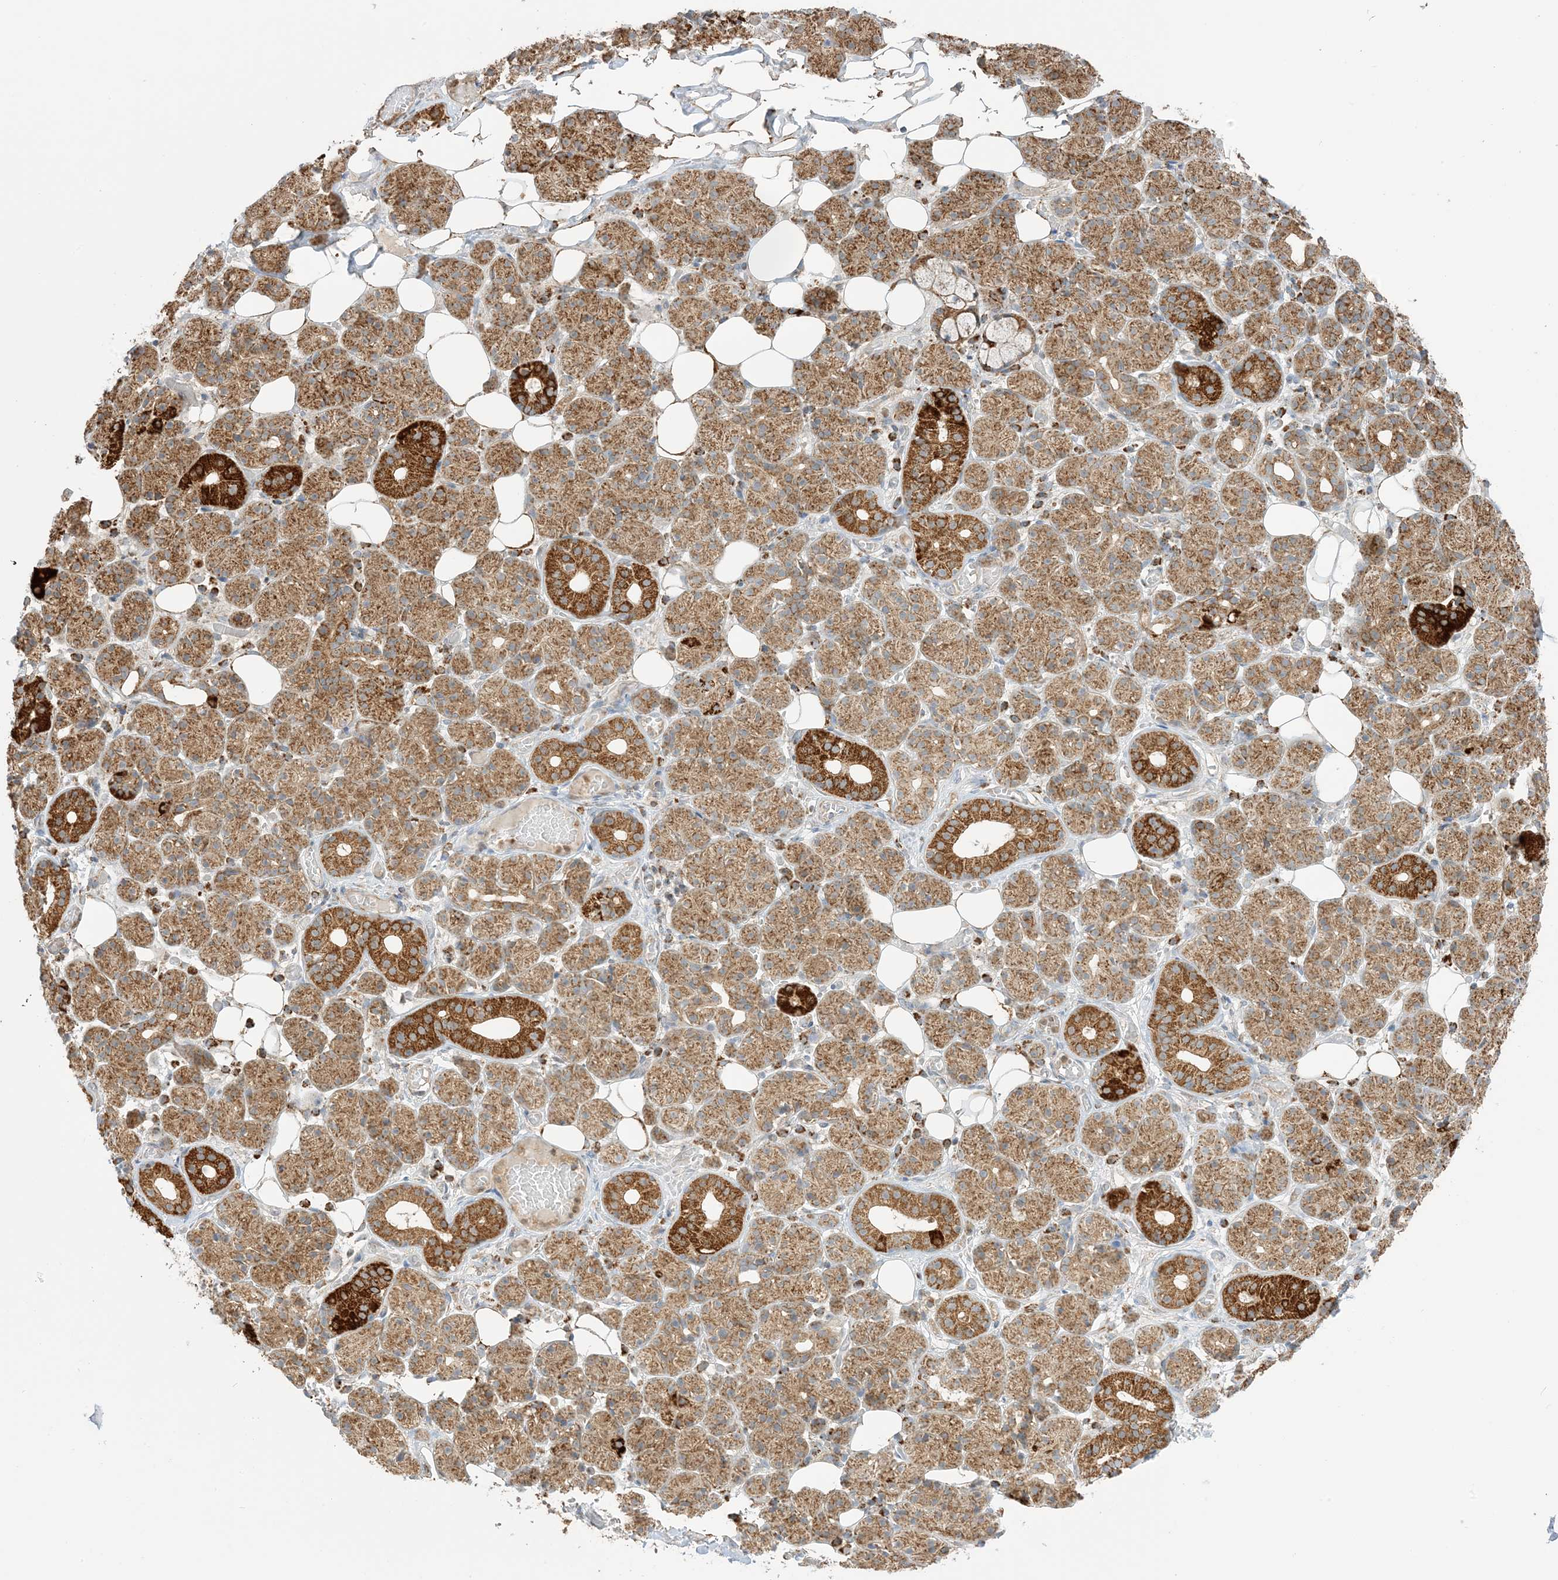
{"staining": {"intensity": "strong", "quantity": ">75%", "location": "cytoplasmic/membranous"}, "tissue": "salivary gland", "cell_type": "Glandular cells", "image_type": "normal", "snomed": [{"axis": "morphology", "description": "Normal tissue, NOS"}, {"axis": "topography", "description": "Salivary gland"}], "caption": "A photomicrograph showing strong cytoplasmic/membranous expression in about >75% of glandular cells in normal salivary gland, as visualized by brown immunohistochemical staining.", "gene": "N4BP3", "patient": {"sex": "male", "age": 63}}